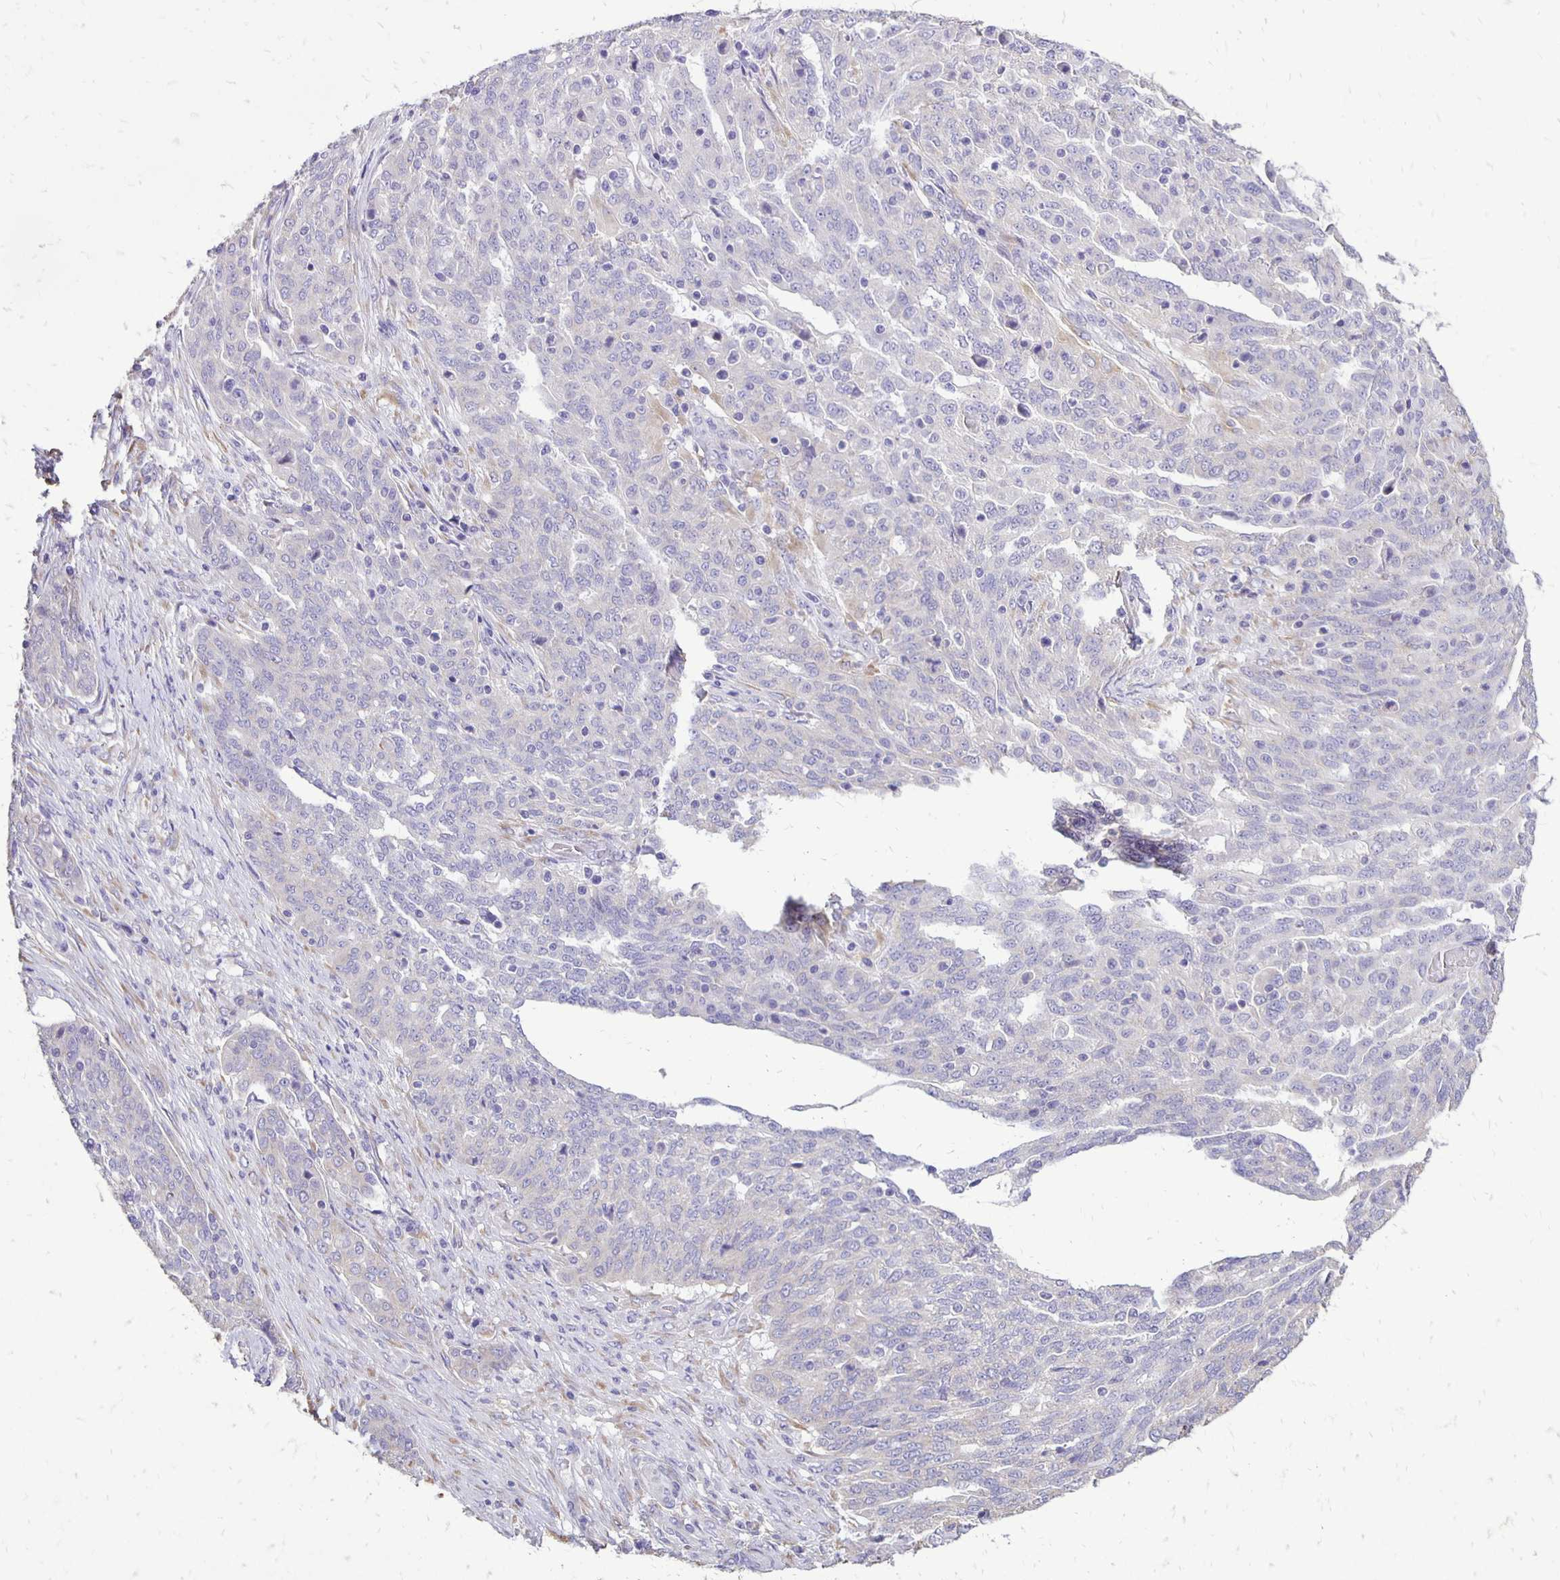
{"staining": {"intensity": "negative", "quantity": "none", "location": "none"}, "tissue": "ovarian cancer", "cell_type": "Tumor cells", "image_type": "cancer", "snomed": [{"axis": "morphology", "description": "Cystadenocarcinoma, serous, NOS"}, {"axis": "topography", "description": "Ovary"}], "caption": "This is a photomicrograph of immunohistochemistry (IHC) staining of serous cystadenocarcinoma (ovarian), which shows no expression in tumor cells. (Stains: DAB immunohistochemistry (IHC) with hematoxylin counter stain, Microscopy: brightfield microscopy at high magnification).", "gene": "ANKRD45", "patient": {"sex": "female", "age": 67}}